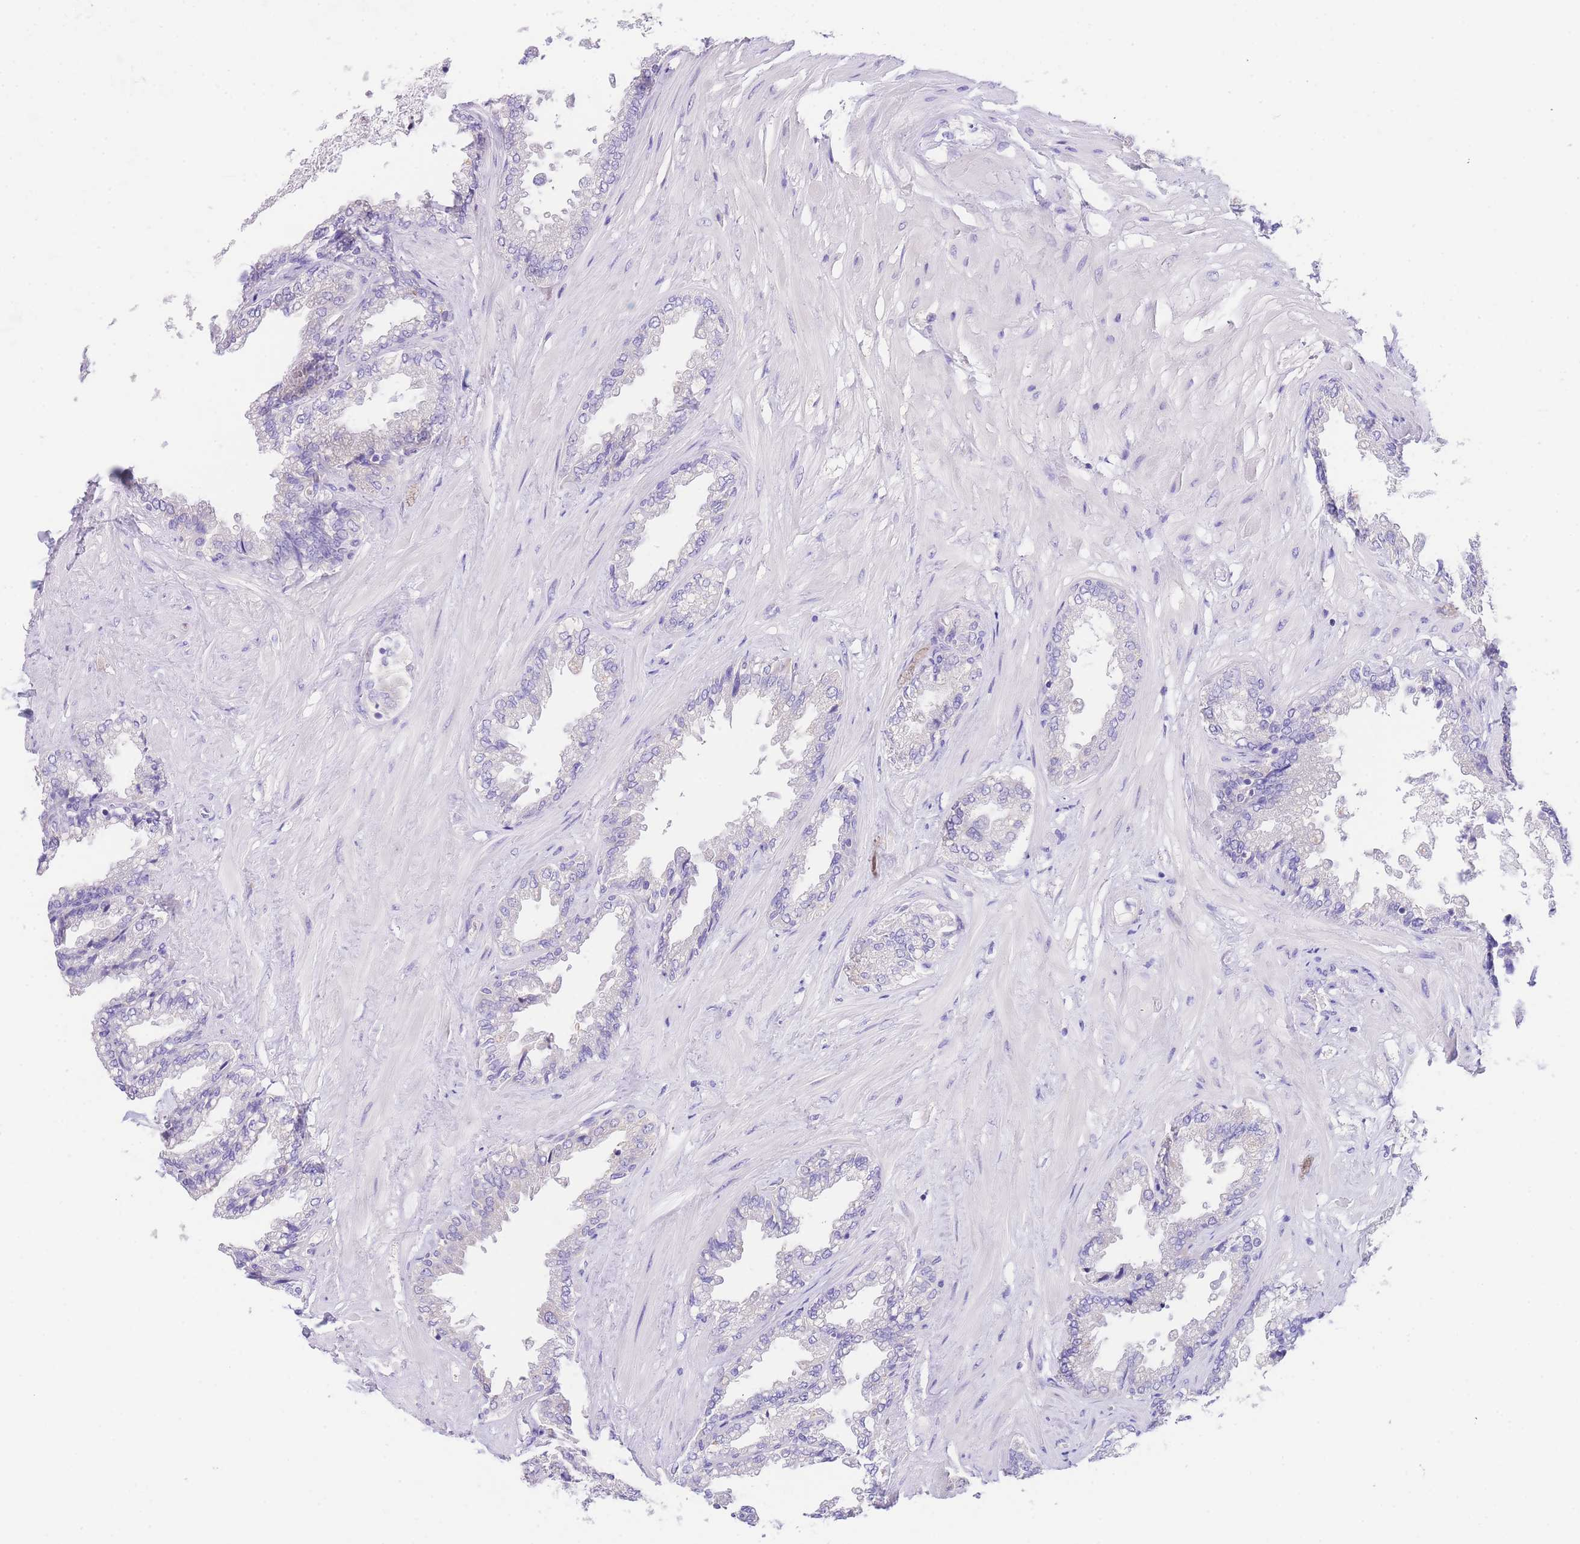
{"staining": {"intensity": "negative", "quantity": "none", "location": "none"}, "tissue": "seminal vesicle", "cell_type": "Glandular cells", "image_type": "normal", "snomed": [{"axis": "morphology", "description": "Normal tissue, NOS"}, {"axis": "topography", "description": "Seminal veicle"}], "caption": "High magnification brightfield microscopy of normal seminal vesicle stained with DAB (3,3'-diaminobenzidine) (brown) and counterstained with hematoxylin (blue): glandular cells show no significant staining. (DAB (3,3'-diaminobenzidine) IHC with hematoxylin counter stain).", "gene": "EPN2", "patient": {"sex": "male", "age": 46}}